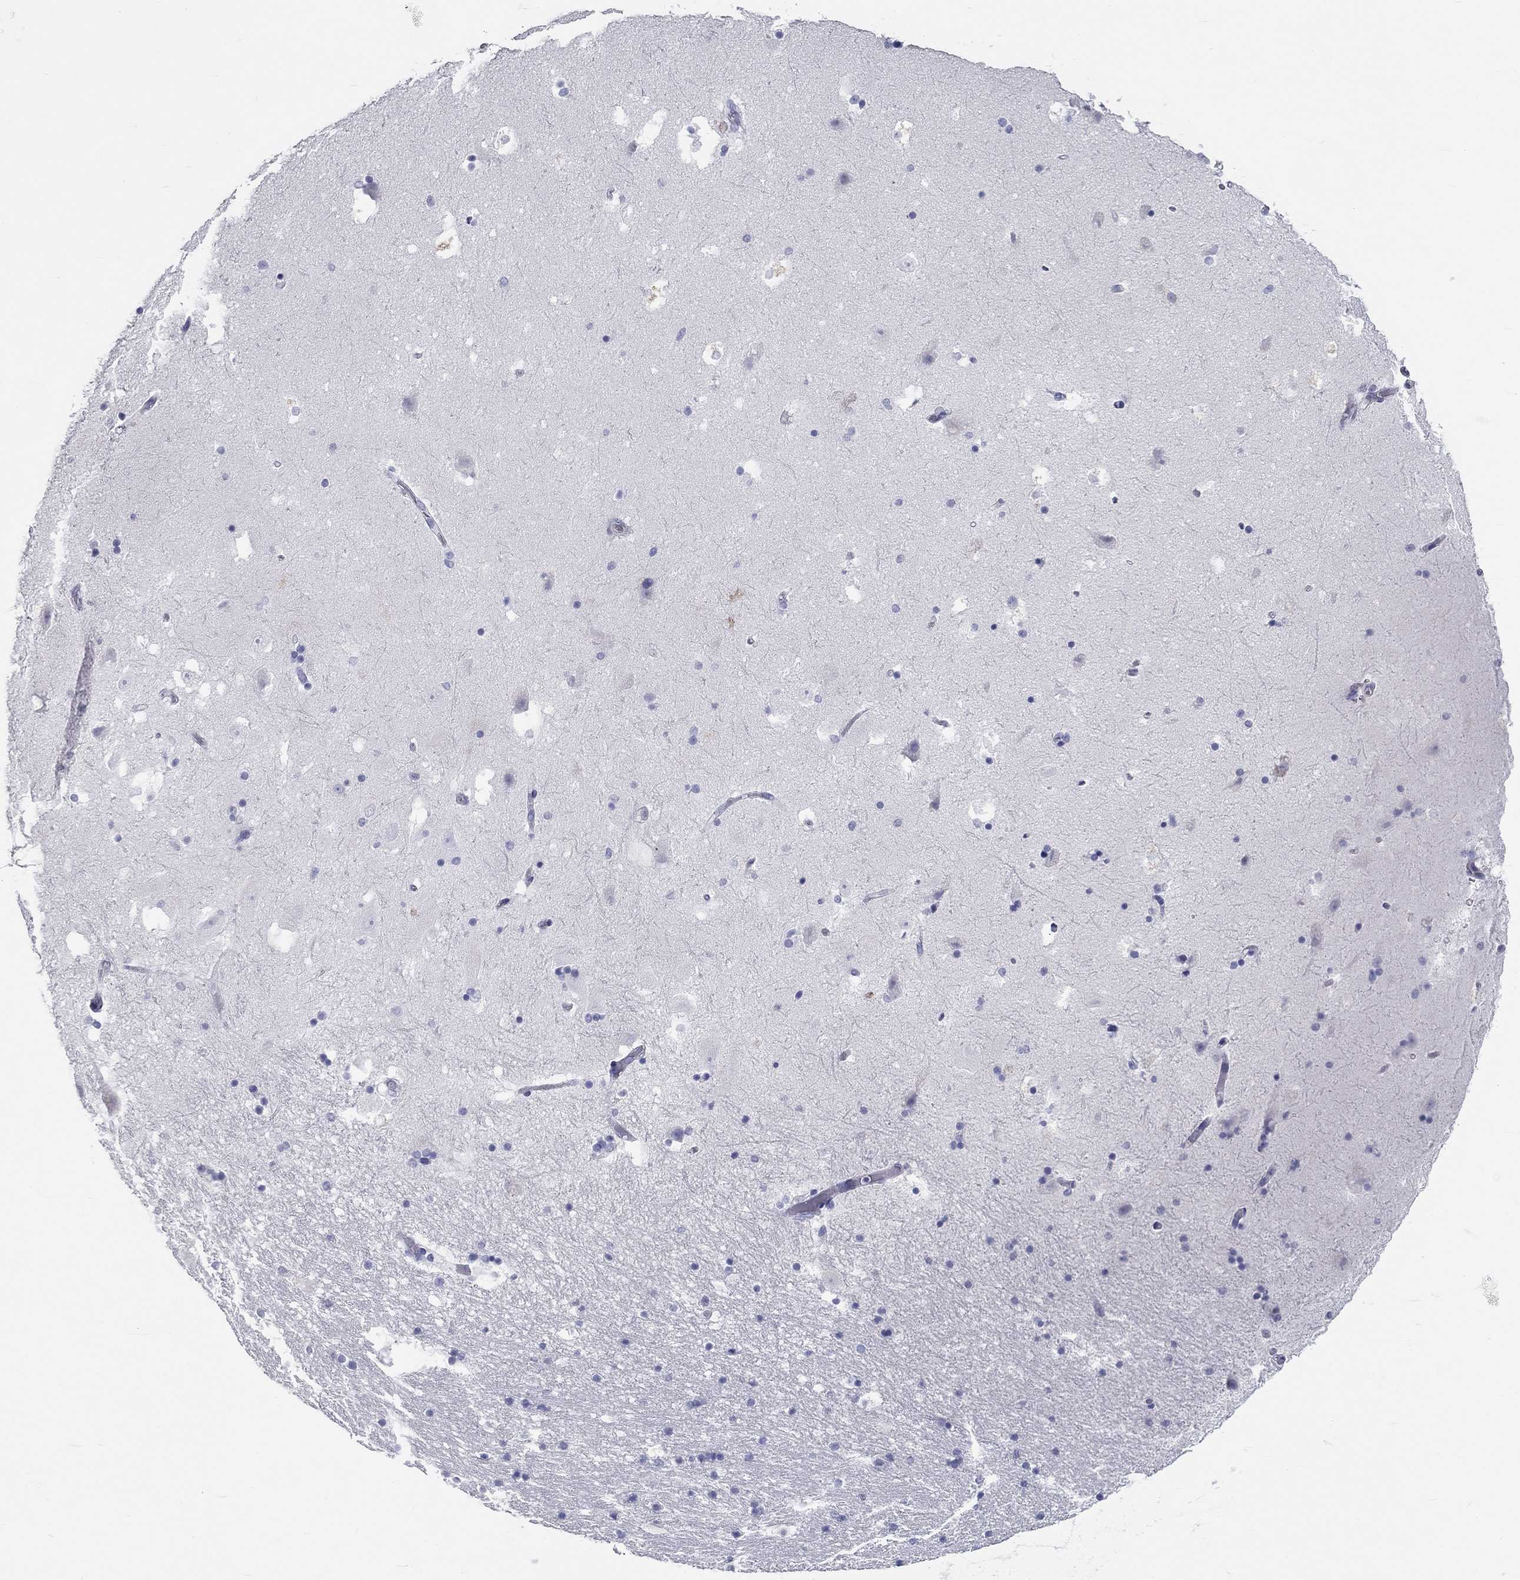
{"staining": {"intensity": "negative", "quantity": "none", "location": "none"}, "tissue": "hippocampus", "cell_type": "Glial cells", "image_type": "normal", "snomed": [{"axis": "morphology", "description": "Normal tissue, NOS"}, {"axis": "topography", "description": "Hippocampus"}], "caption": "IHC photomicrograph of benign hippocampus: human hippocampus stained with DAB reveals no significant protein positivity in glial cells. (Stains: DAB (3,3'-diaminobenzidine) IHC with hematoxylin counter stain, Microscopy: brightfield microscopy at high magnification).", "gene": "DNALI1", "patient": {"sex": "male", "age": 51}}